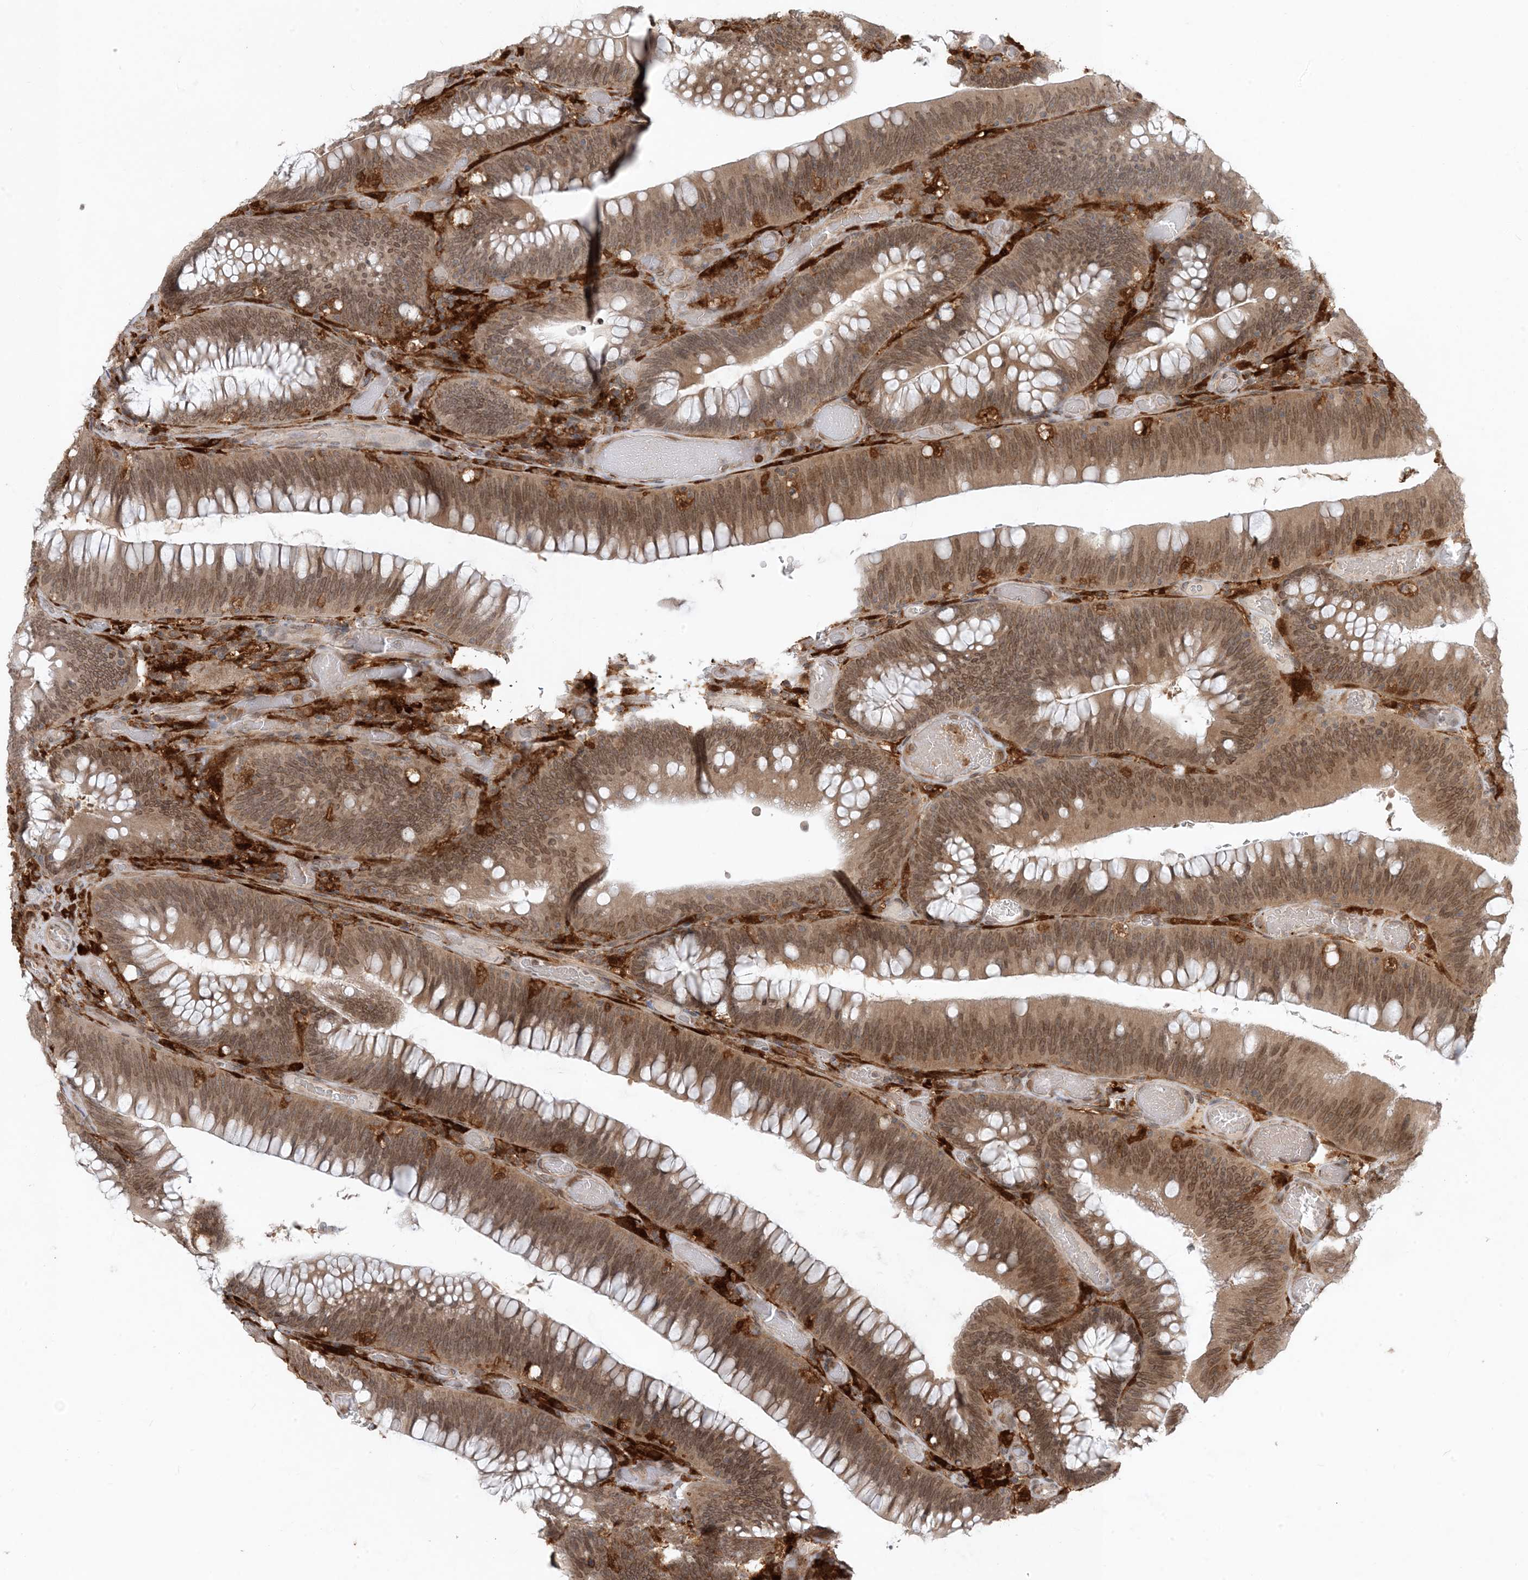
{"staining": {"intensity": "moderate", "quantity": ">75%", "location": "cytoplasmic/membranous,nuclear"}, "tissue": "colorectal cancer", "cell_type": "Tumor cells", "image_type": "cancer", "snomed": [{"axis": "morphology", "description": "Normal tissue, NOS"}, {"axis": "topography", "description": "Colon"}], "caption": "This image demonstrates colorectal cancer stained with immunohistochemistry to label a protein in brown. The cytoplasmic/membranous and nuclear of tumor cells show moderate positivity for the protein. Nuclei are counter-stained blue.", "gene": "NAGK", "patient": {"sex": "female", "age": 82}}